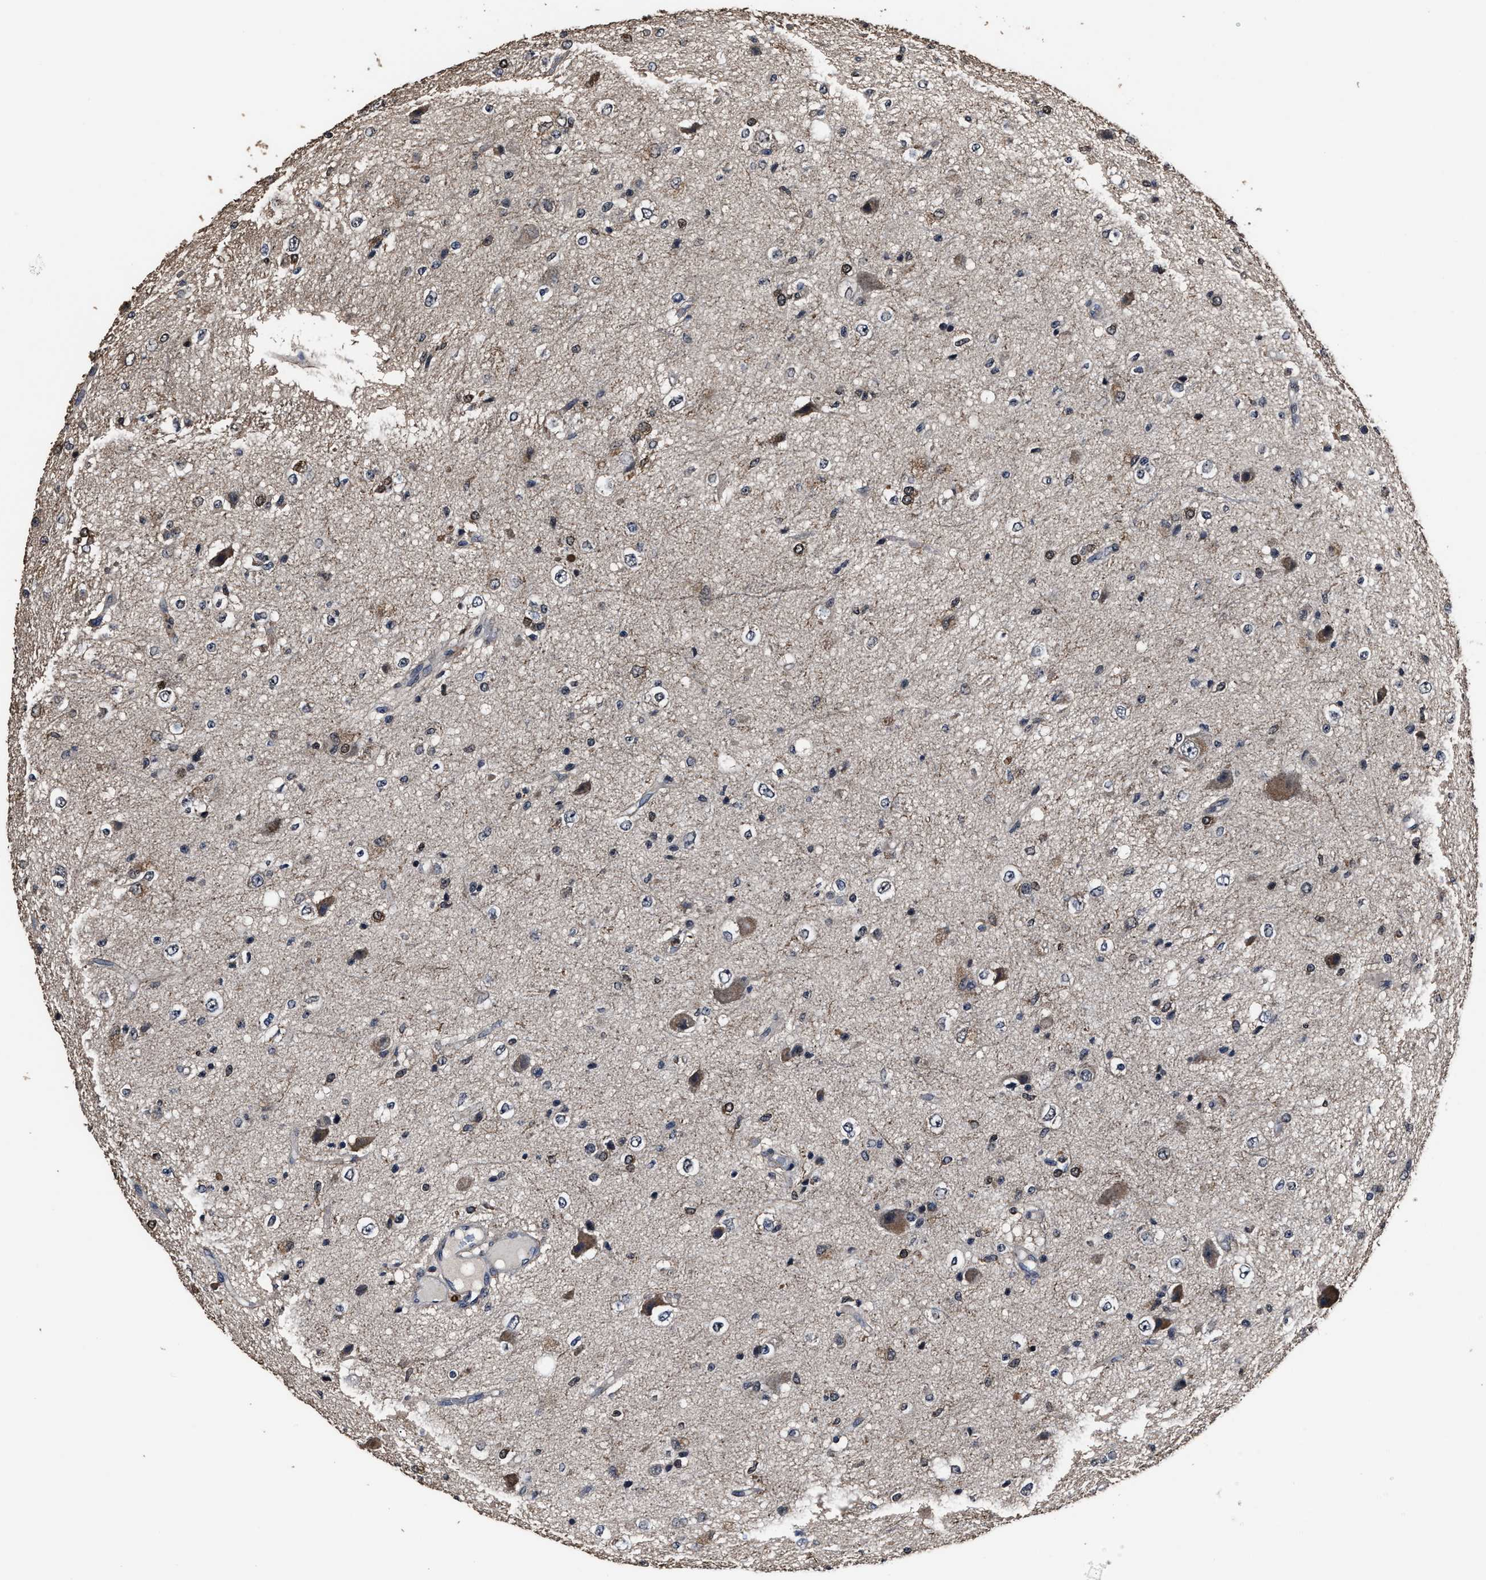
{"staining": {"intensity": "negative", "quantity": "none", "location": "none"}, "tissue": "glioma", "cell_type": "Tumor cells", "image_type": "cancer", "snomed": [{"axis": "morphology", "description": "Glioma, malignant, High grade"}, {"axis": "topography", "description": "pancreas cauda"}], "caption": "Tumor cells show no significant protein staining in malignant glioma (high-grade). (DAB (3,3'-diaminobenzidine) immunohistochemistry (IHC) with hematoxylin counter stain).", "gene": "RSBN1L", "patient": {"sex": "male", "age": 60}}